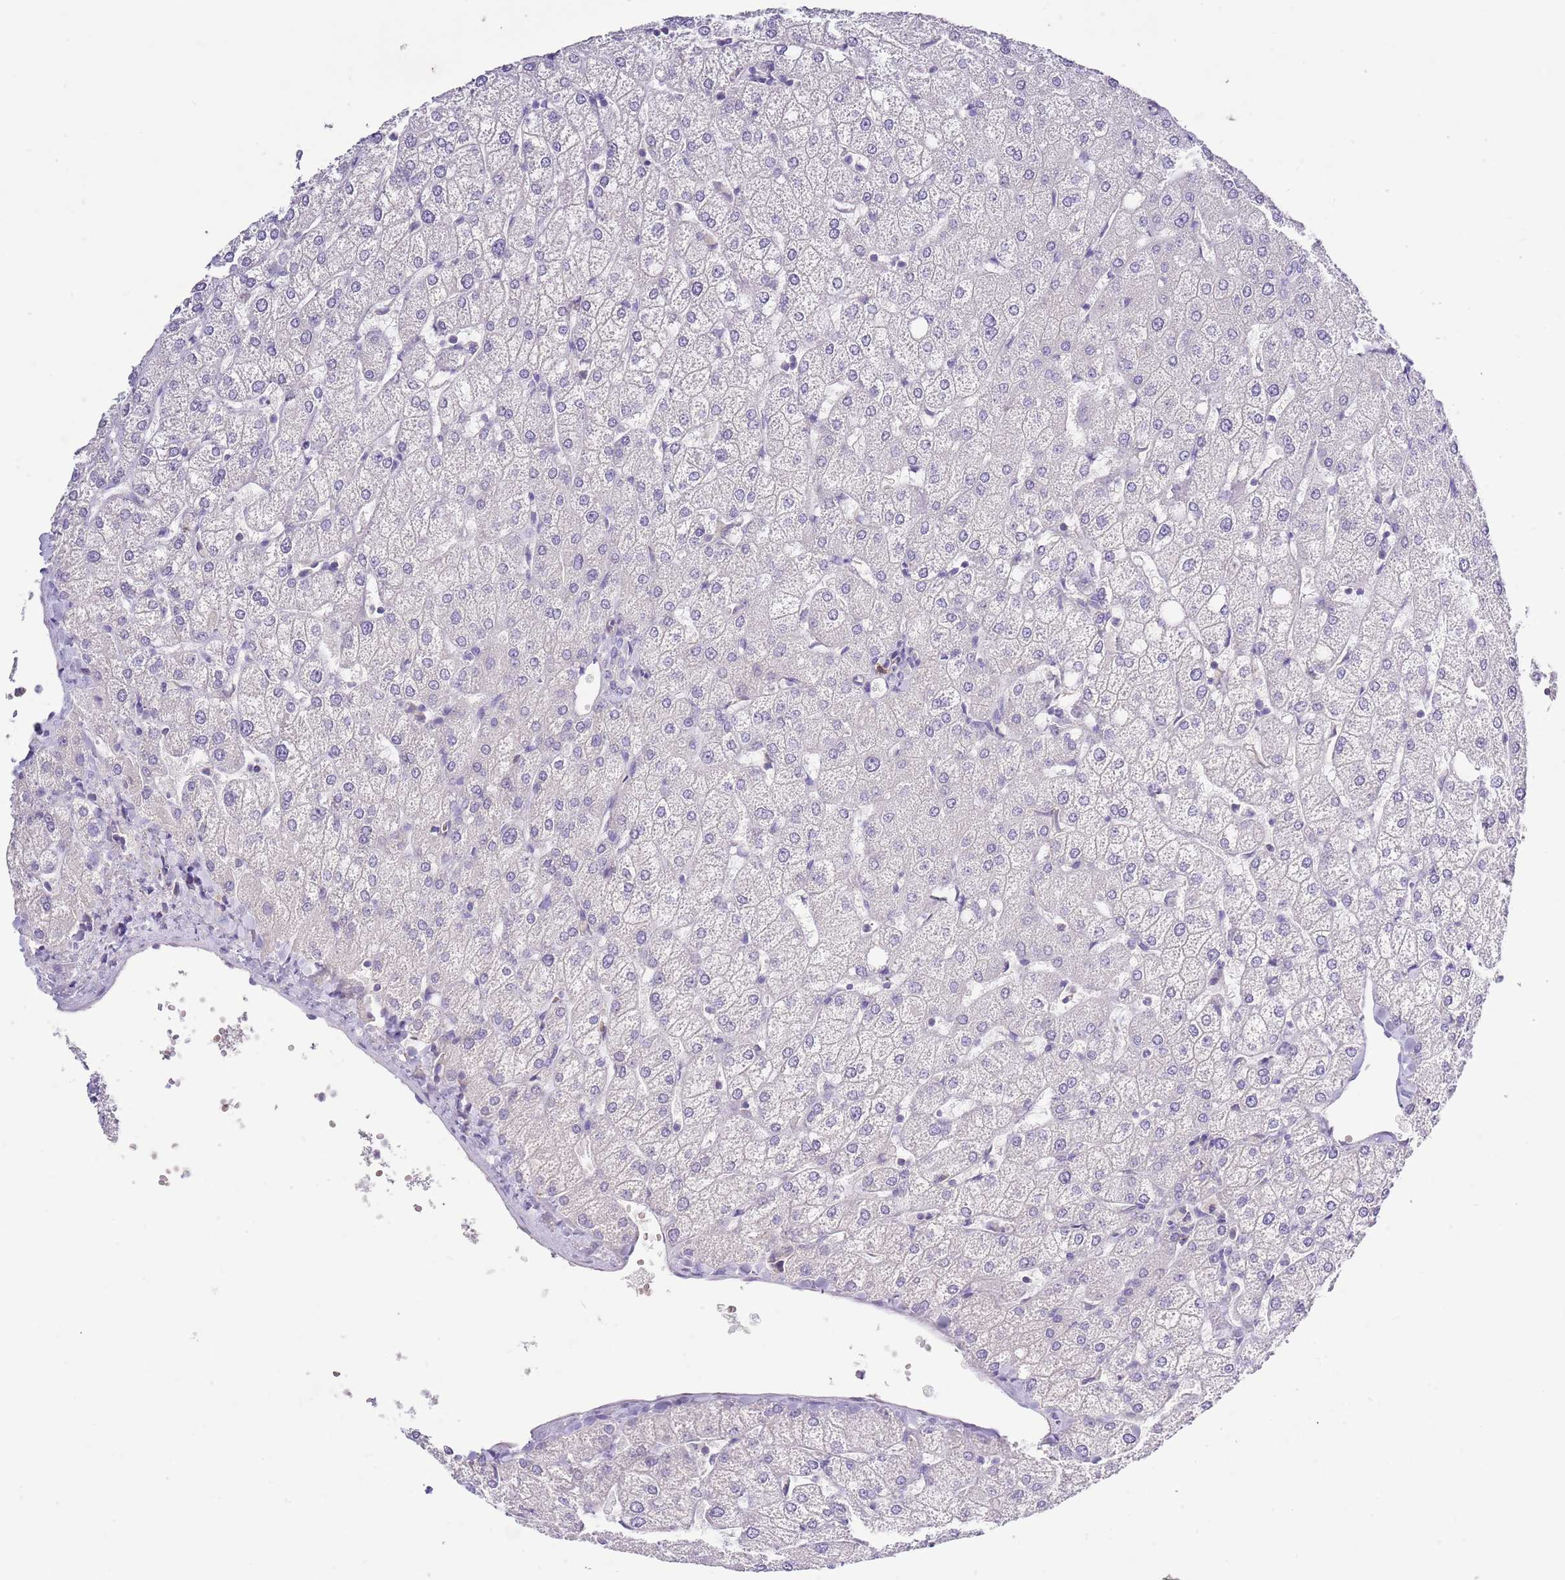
{"staining": {"intensity": "negative", "quantity": "none", "location": "none"}, "tissue": "liver", "cell_type": "Cholangiocytes", "image_type": "normal", "snomed": [{"axis": "morphology", "description": "Normal tissue, NOS"}, {"axis": "topography", "description": "Liver"}], "caption": "There is no significant staining in cholangiocytes of liver. (DAB immunohistochemistry, high magnification).", "gene": "RFK", "patient": {"sex": "female", "age": 54}}